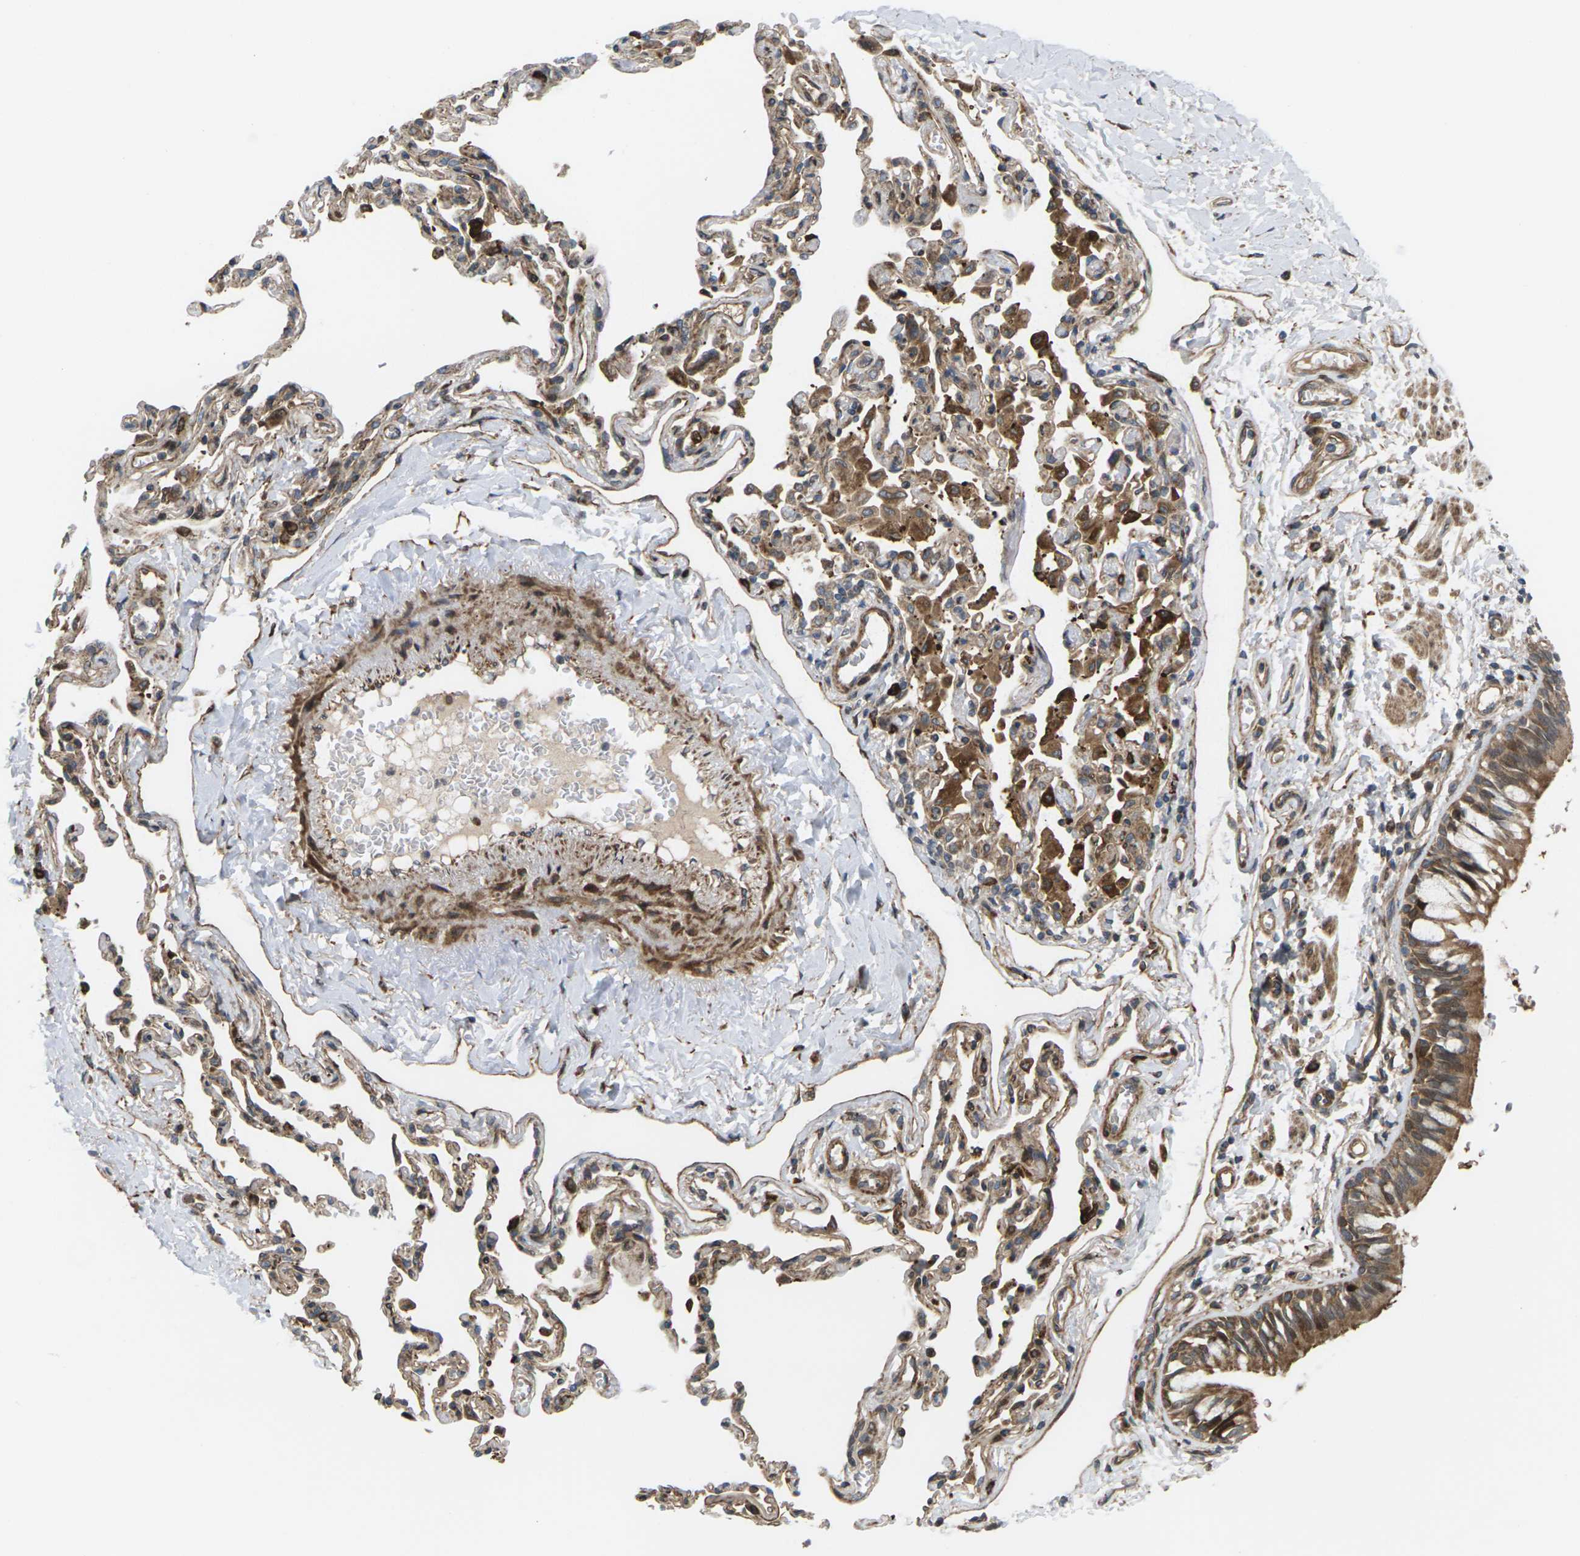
{"staining": {"intensity": "strong", "quantity": ">75%", "location": "cytoplasmic/membranous"}, "tissue": "bronchus", "cell_type": "Respiratory epithelial cells", "image_type": "normal", "snomed": [{"axis": "morphology", "description": "Normal tissue, NOS"}, {"axis": "topography", "description": "Bronchus"}, {"axis": "topography", "description": "Lung"}], "caption": "Protein staining by IHC reveals strong cytoplasmic/membranous positivity in approximately >75% of respiratory epithelial cells in benign bronchus.", "gene": "ROBO1", "patient": {"sex": "male", "age": 64}}